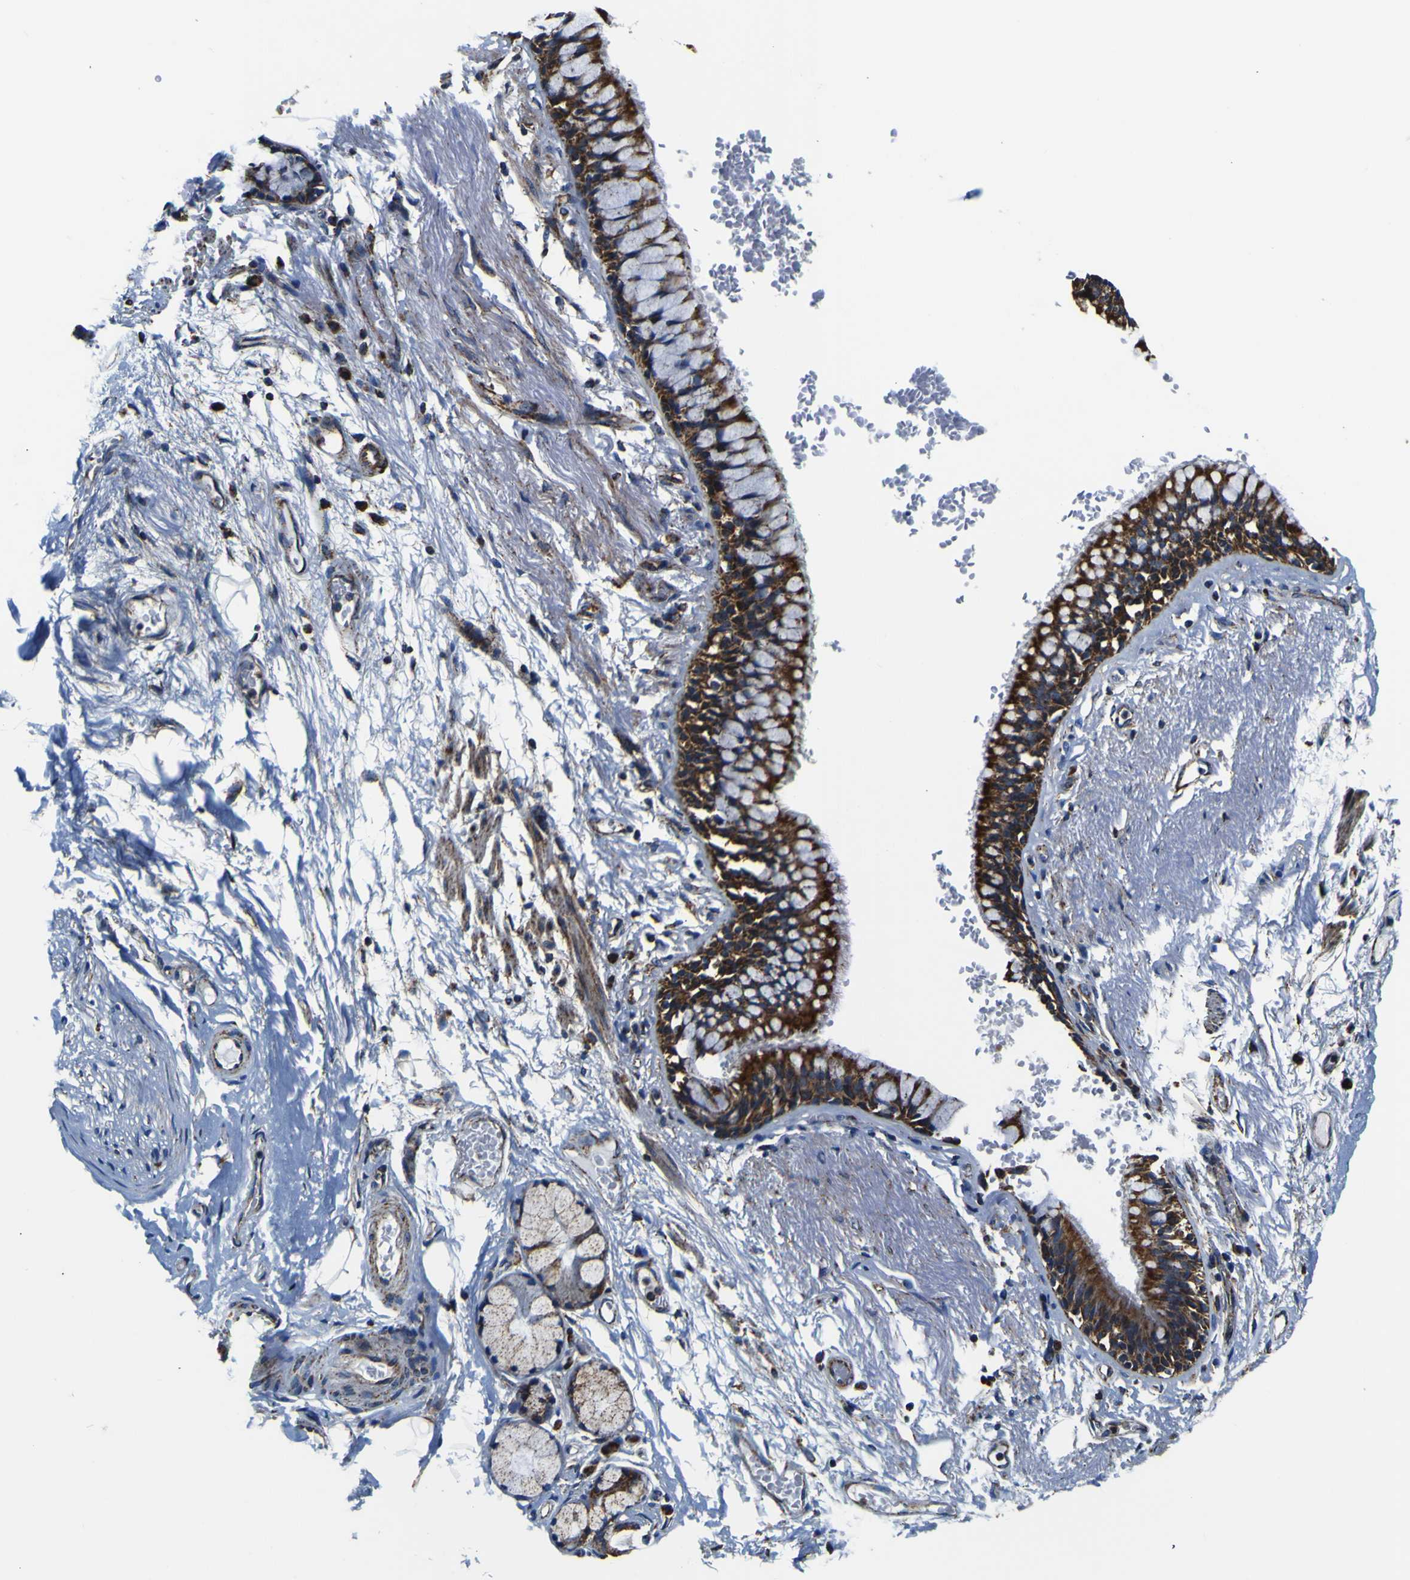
{"staining": {"intensity": "negative", "quantity": "none", "location": "none"}, "tissue": "adipose tissue", "cell_type": "Adipocytes", "image_type": "normal", "snomed": [{"axis": "morphology", "description": "Normal tissue, NOS"}, {"axis": "topography", "description": "Cartilage tissue"}, {"axis": "topography", "description": "Bronchus"}], "caption": "A high-resolution histopathology image shows immunohistochemistry (IHC) staining of normal adipose tissue, which reveals no significant staining in adipocytes.", "gene": "PTRH2", "patient": {"sex": "female", "age": 73}}